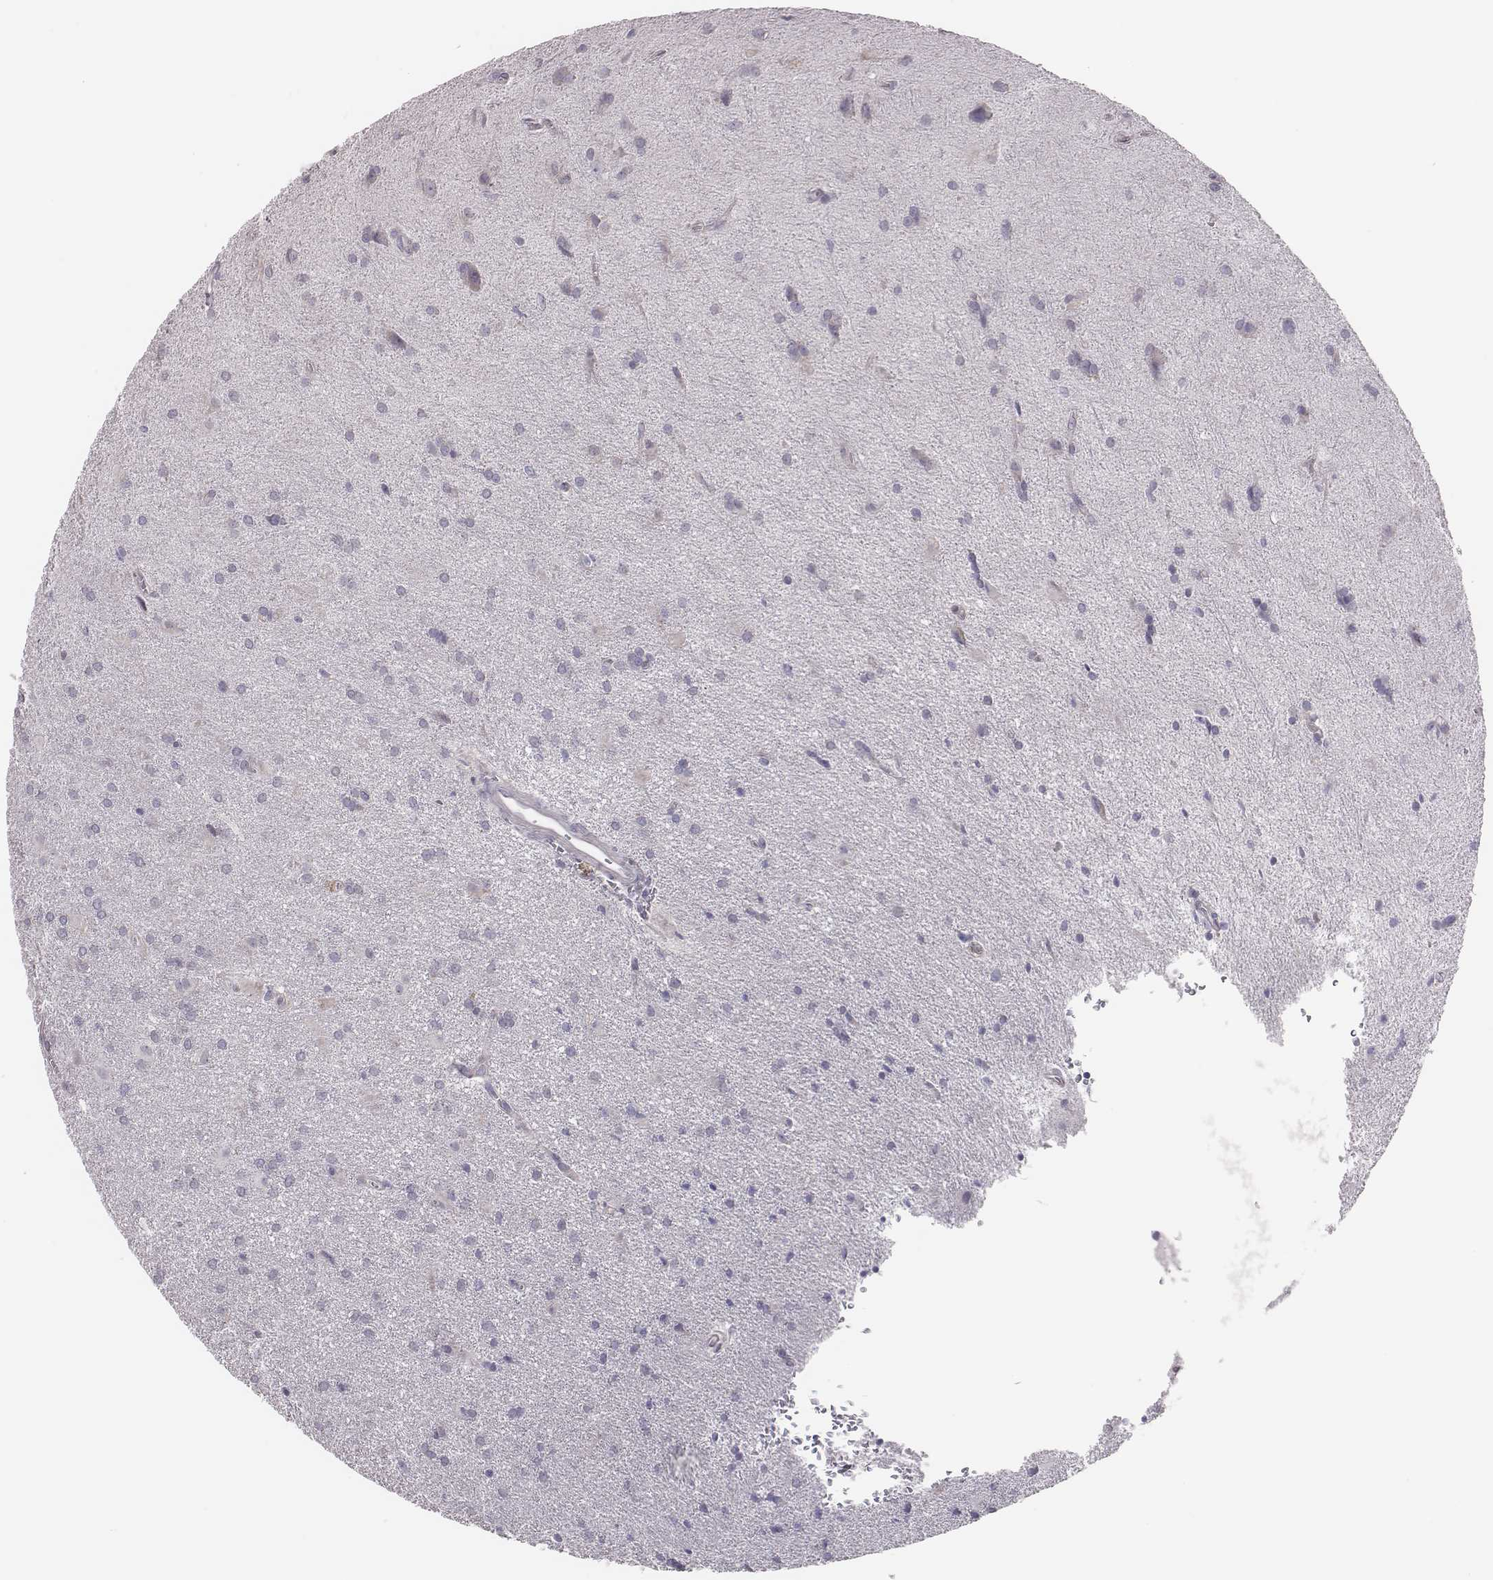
{"staining": {"intensity": "negative", "quantity": "none", "location": "none"}, "tissue": "glioma", "cell_type": "Tumor cells", "image_type": "cancer", "snomed": [{"axis": "morphology", "description": "Glioma, malignant, Low grade"}, {"axis": "topography", "description": "Brain"}], "caption": "A histopathology image of human glioma is negative for staining in tumor cells.", "gene": "SCML2", "patient": {"sex": "male", "age": 58}}